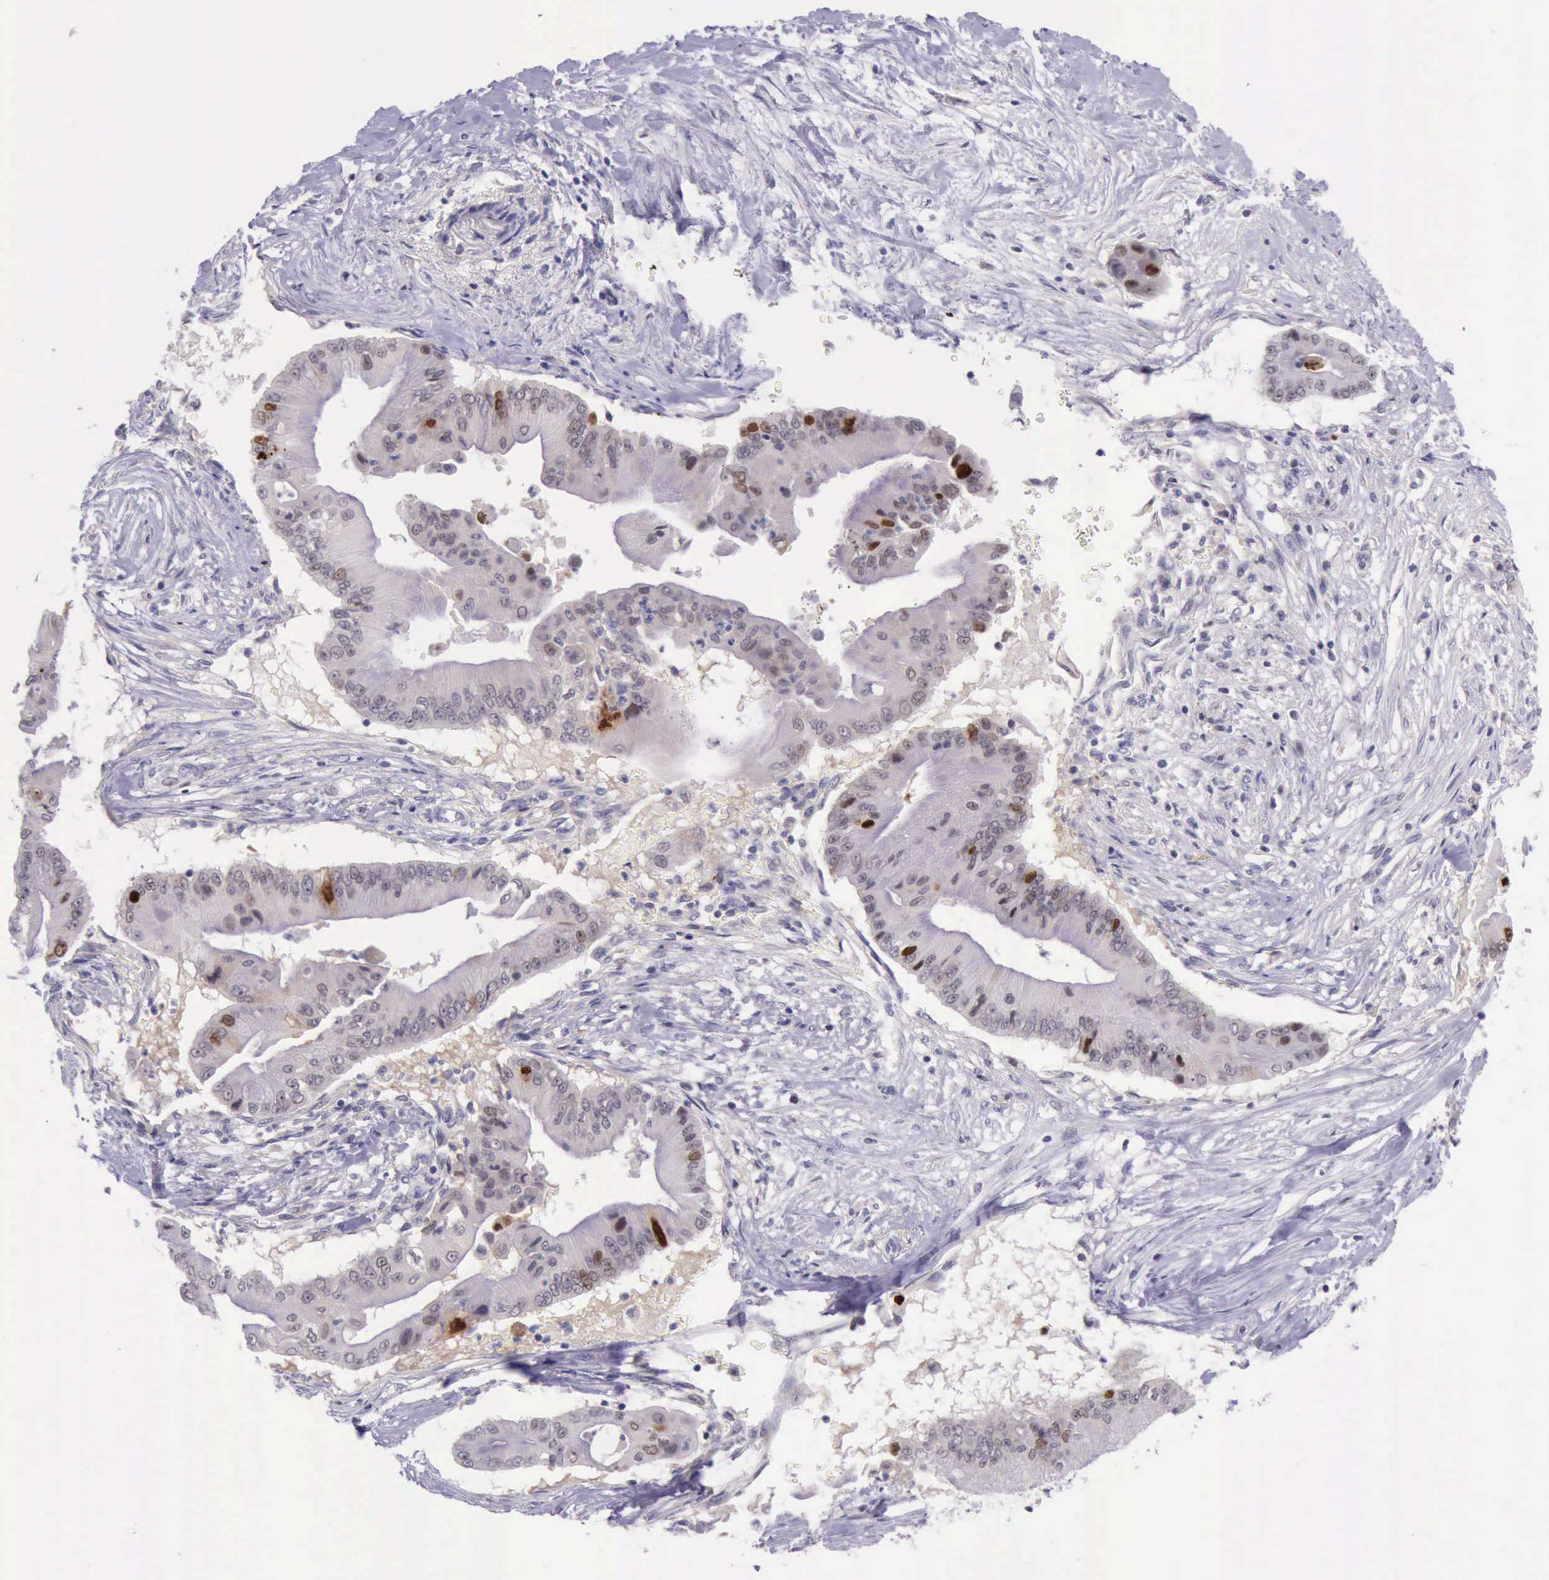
{"staining": {"intensity": "strong", "quantity": "<25%", "location": "nuclear"}, "tissue": "pancreatic cancer", "cell_type": "Tumor cells", "image_type": "cancer", "snomed": [{"axis": "morphology", "description": "Adenocarcinoma, NOS"}, {"axis": "topography", "description": "Pancreas"}], "caption": "Strong nuclear staining is present in about <25% of tumor cells in pancreatic adenocarcinoma. (brown staining indicates protein expression, while blue staining denotes nuclei).", "gene": "PARP1", "patient": {"sex": "male", "age": 62}}